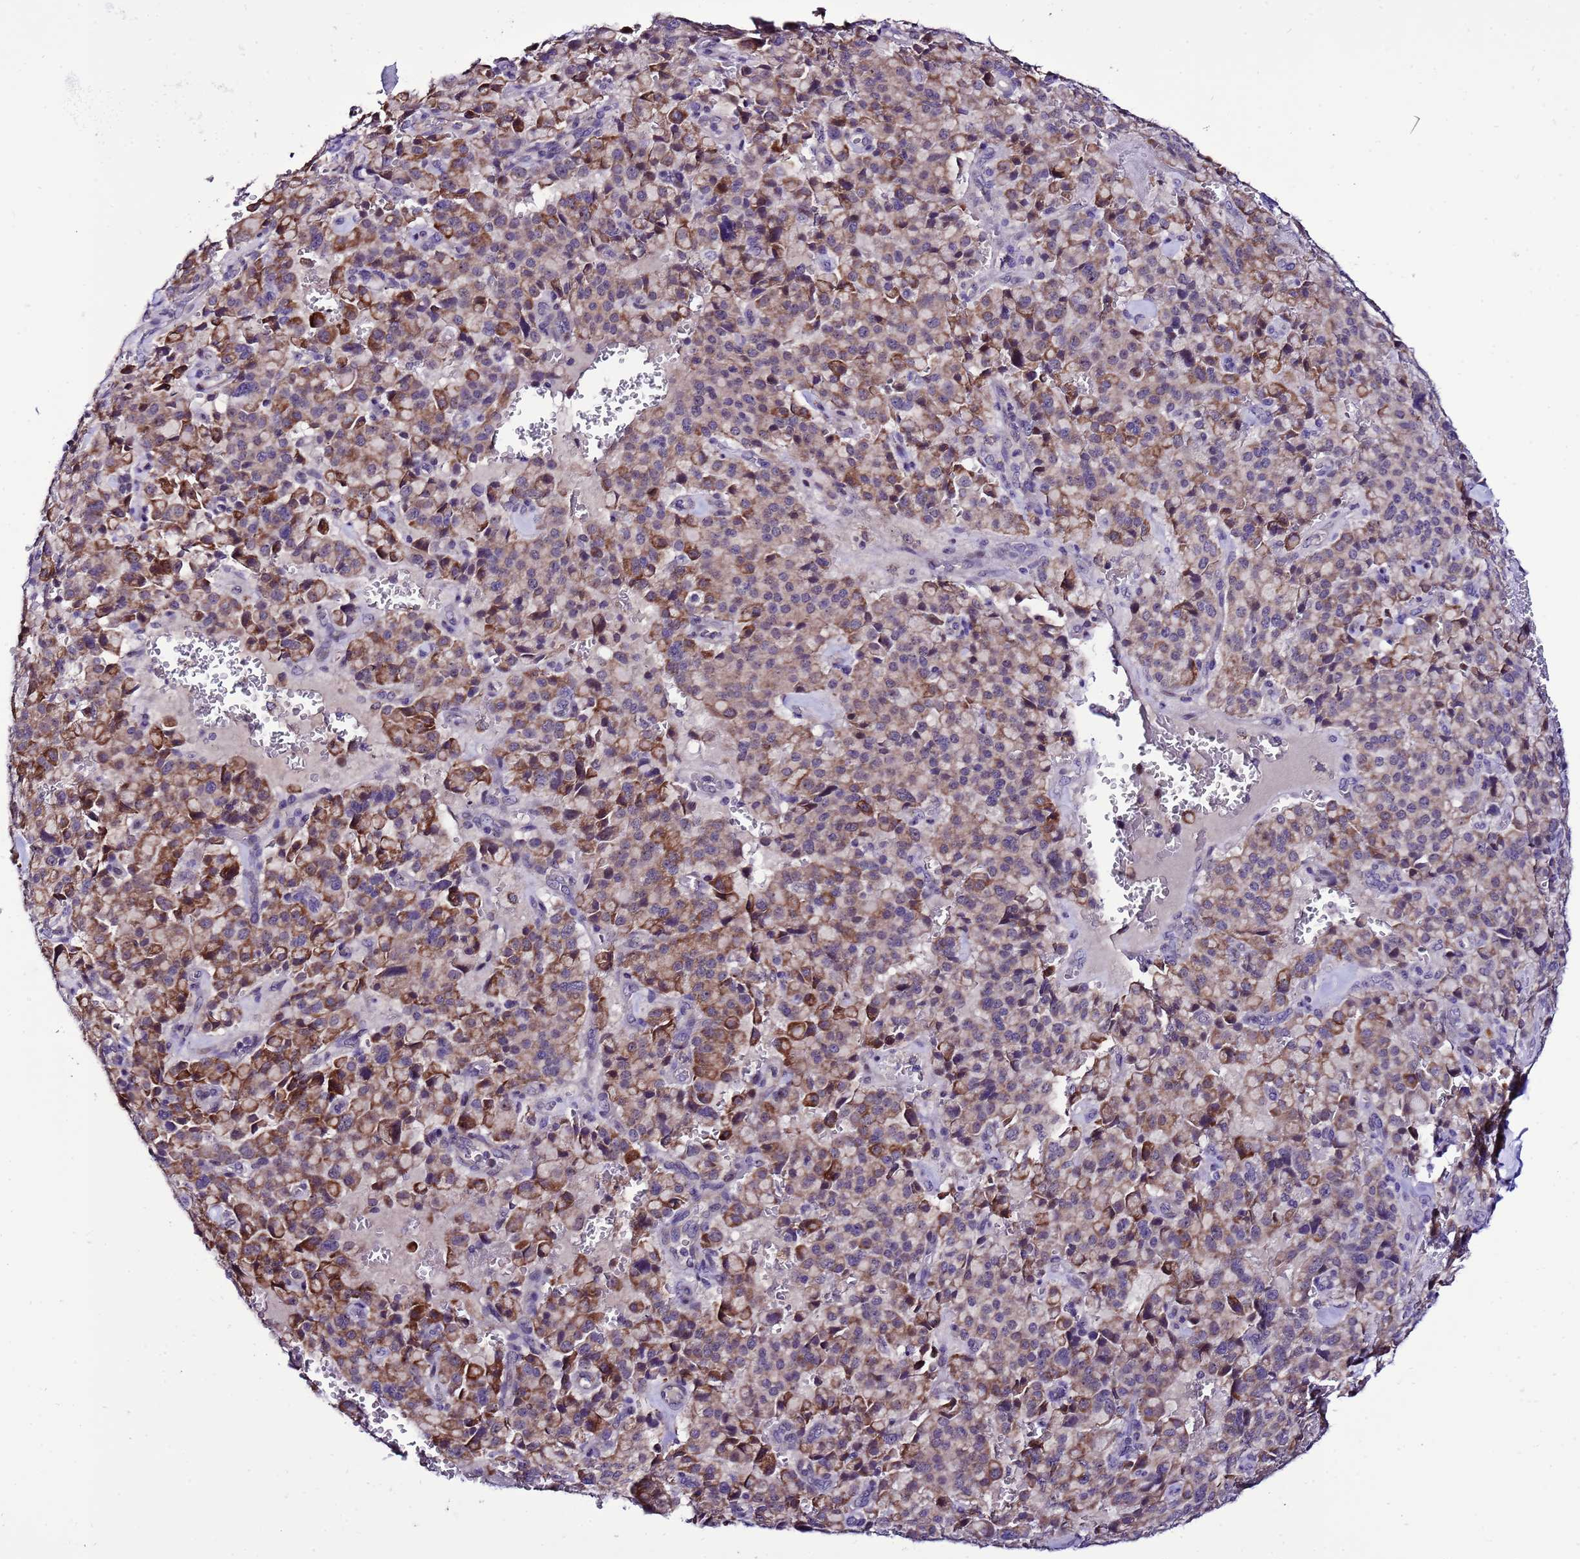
{"staining": {"intensity": "moderate", "quantity": "25%-75%", "location": "cytoplasmic/membranous"}, "tissue": "pancreatic cancer", "cell_type": "Tumor cells", "image_type": "cancer", "snomed": [{"axis": "morphology", "description": "Adenocarcinoma, NOS"}, {"axis": "topography", "description": "Pancreas"}], "caption": "A brown stain labels moderate cytoplasmic/membranous staining of a protein in adenocarcinoma (pancreatic) tumor cells.", "gene": "DPH6", "patient": {"sex": "male", "age": 65}}